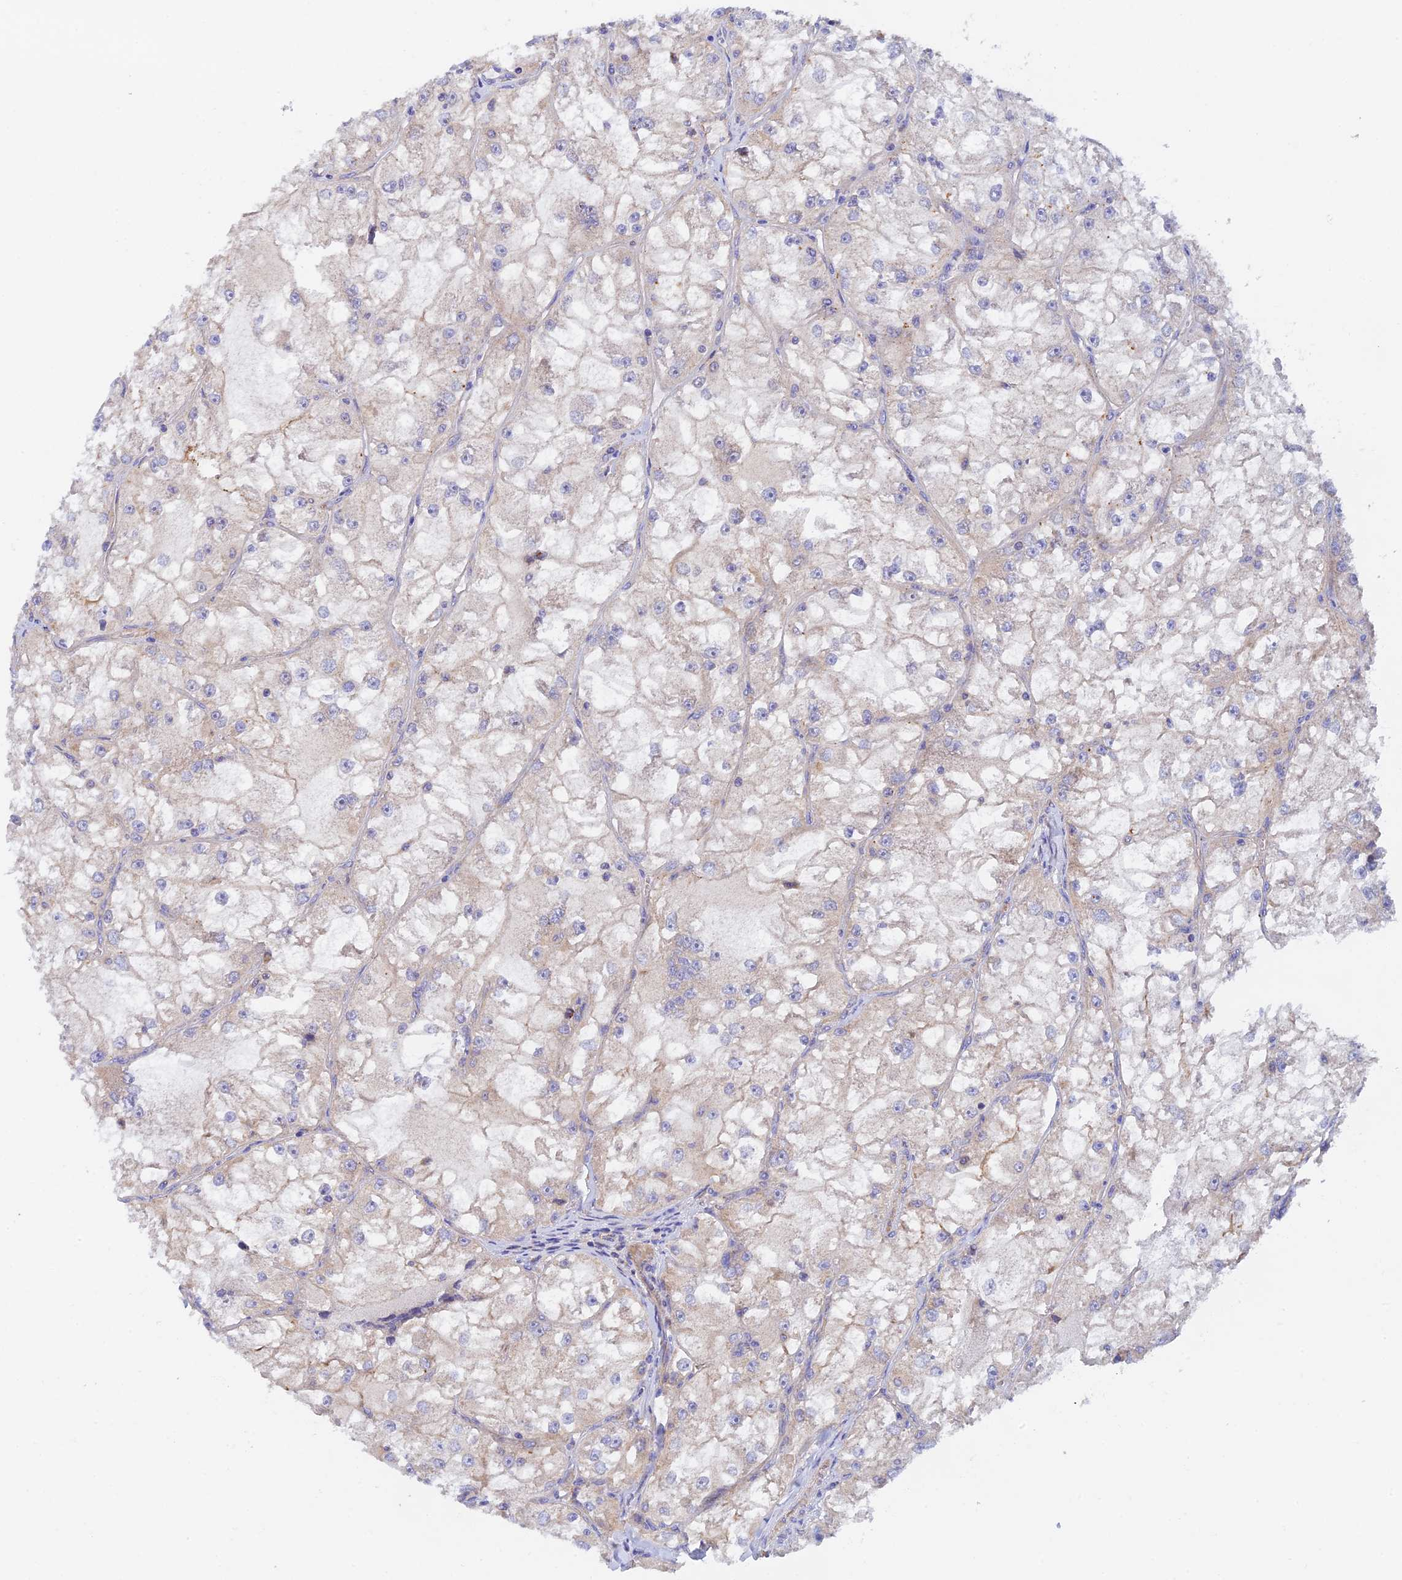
{"staining": {"intensity": "negative", "quantity": "none", "location": "none"}, "tissue": "renal cancer", "cell_type": "Tumor cells", "image_type": "cancer", "snomed": [{"axis": "morphology", "description": "Adenocarcinoma, NOS"}, {"axis": "topography", "description": "Kidney"}], "caption": "High power microscopy histopathology image of an IHC photomicrograph of renal cancer (adenocarcinoma), revealing no significant expression in tumor cells.", "gene": "RANBP6", "patient": {"sex": "female", "age": 72}}